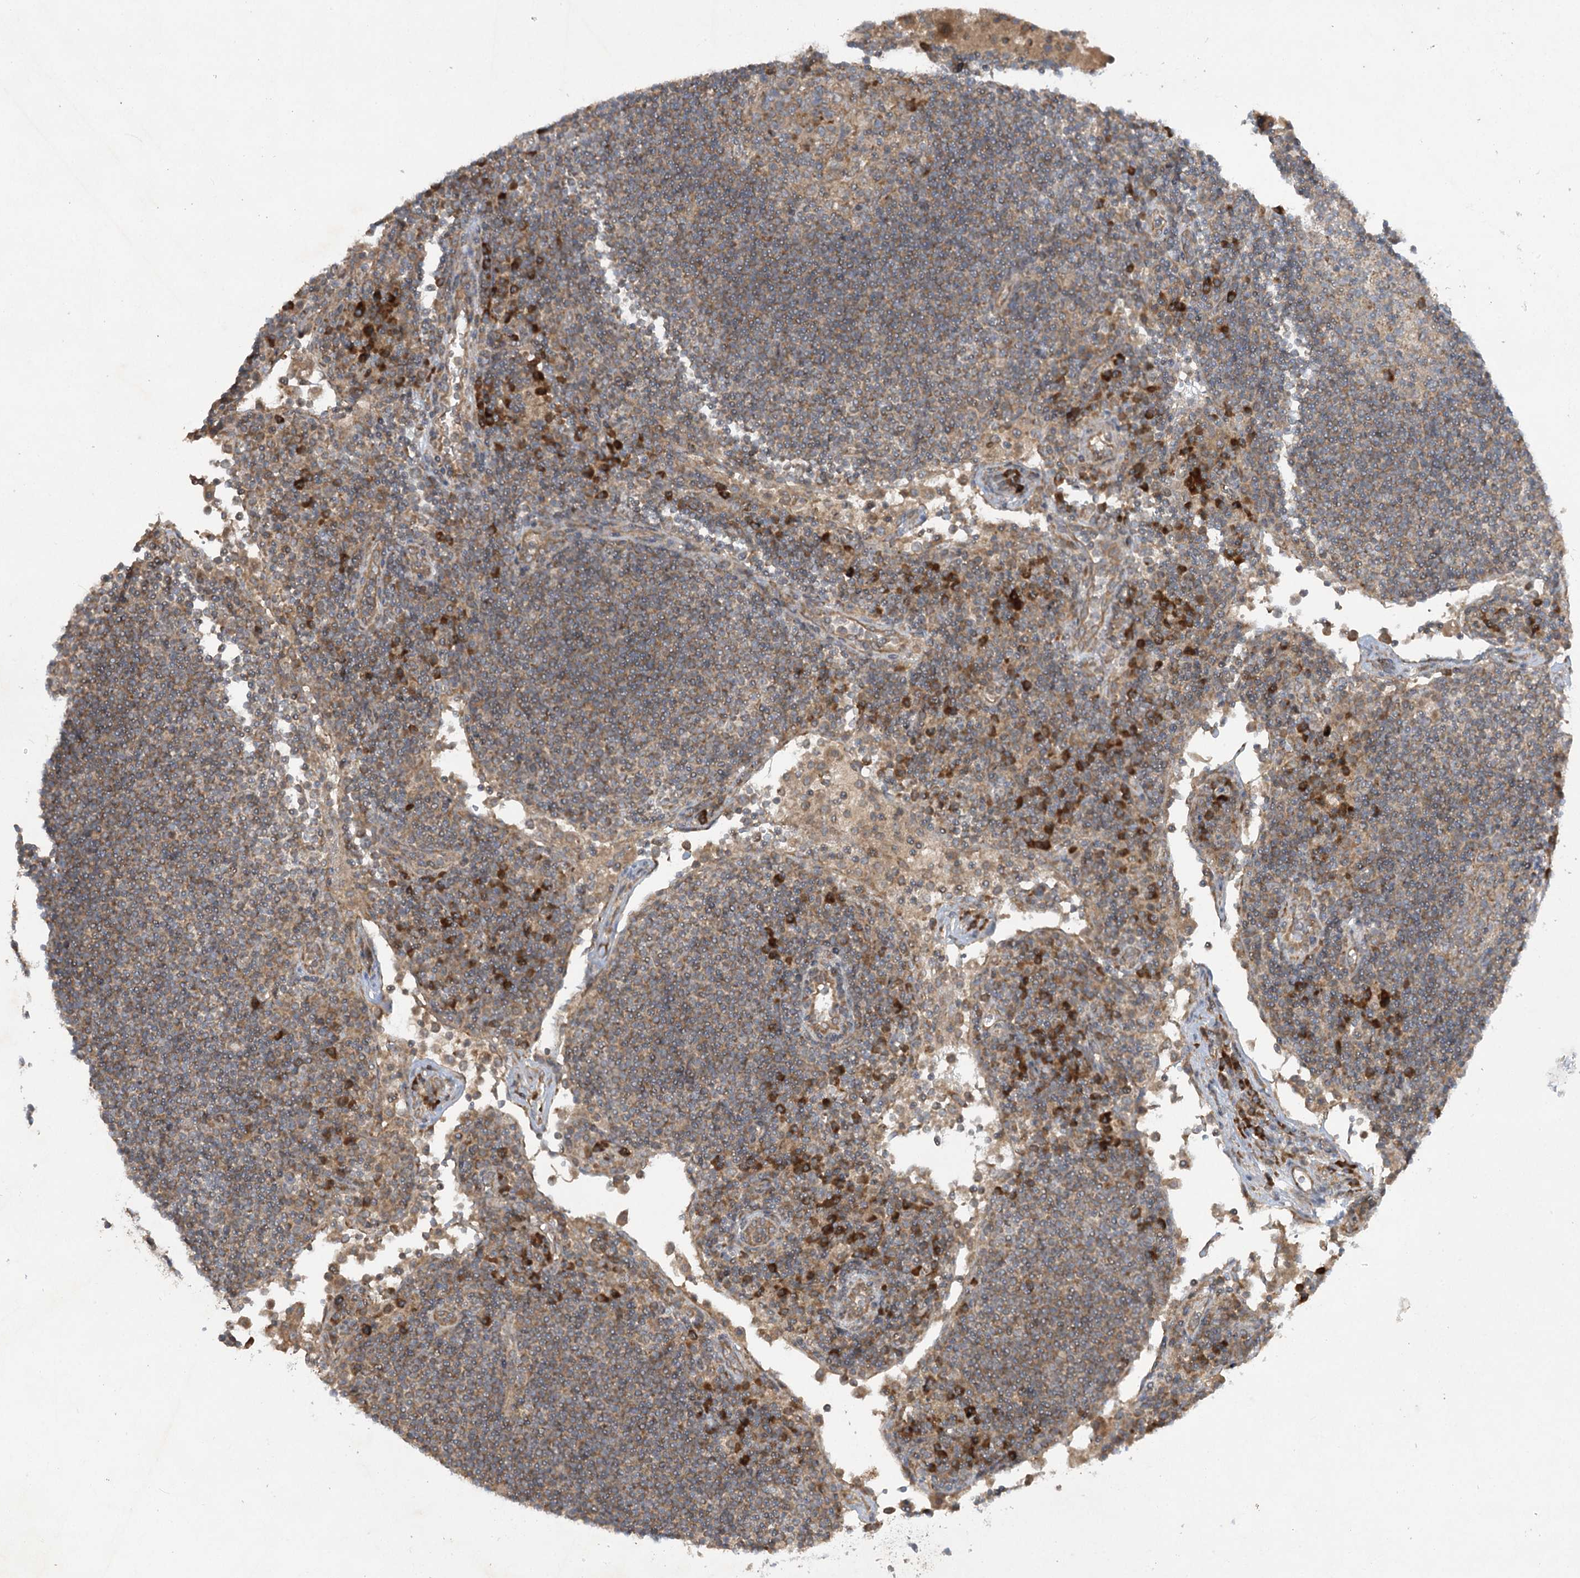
{"staining": {"intensity": "moderate", "quantity": "25%-75%", "location": "cytoplasmic/membranous"}, "tissue": "lymph node", "cell_type": "Germinal center cells", "image_type": "normal", "snomed": [{"axis": "morphology", "description": "Normal tissue, NOS"}, {"axis": "topography", "description": "Lymph node"}], "caption": "Immunohistochemistry of normal human lymph node demonstrates medium levels of moderate cytoplasmic/membranous positivity in about 25%-75% of germinal center cells.", "gene": "TRAF3IP1", "patient": {"sex": "female", "age": 53}}